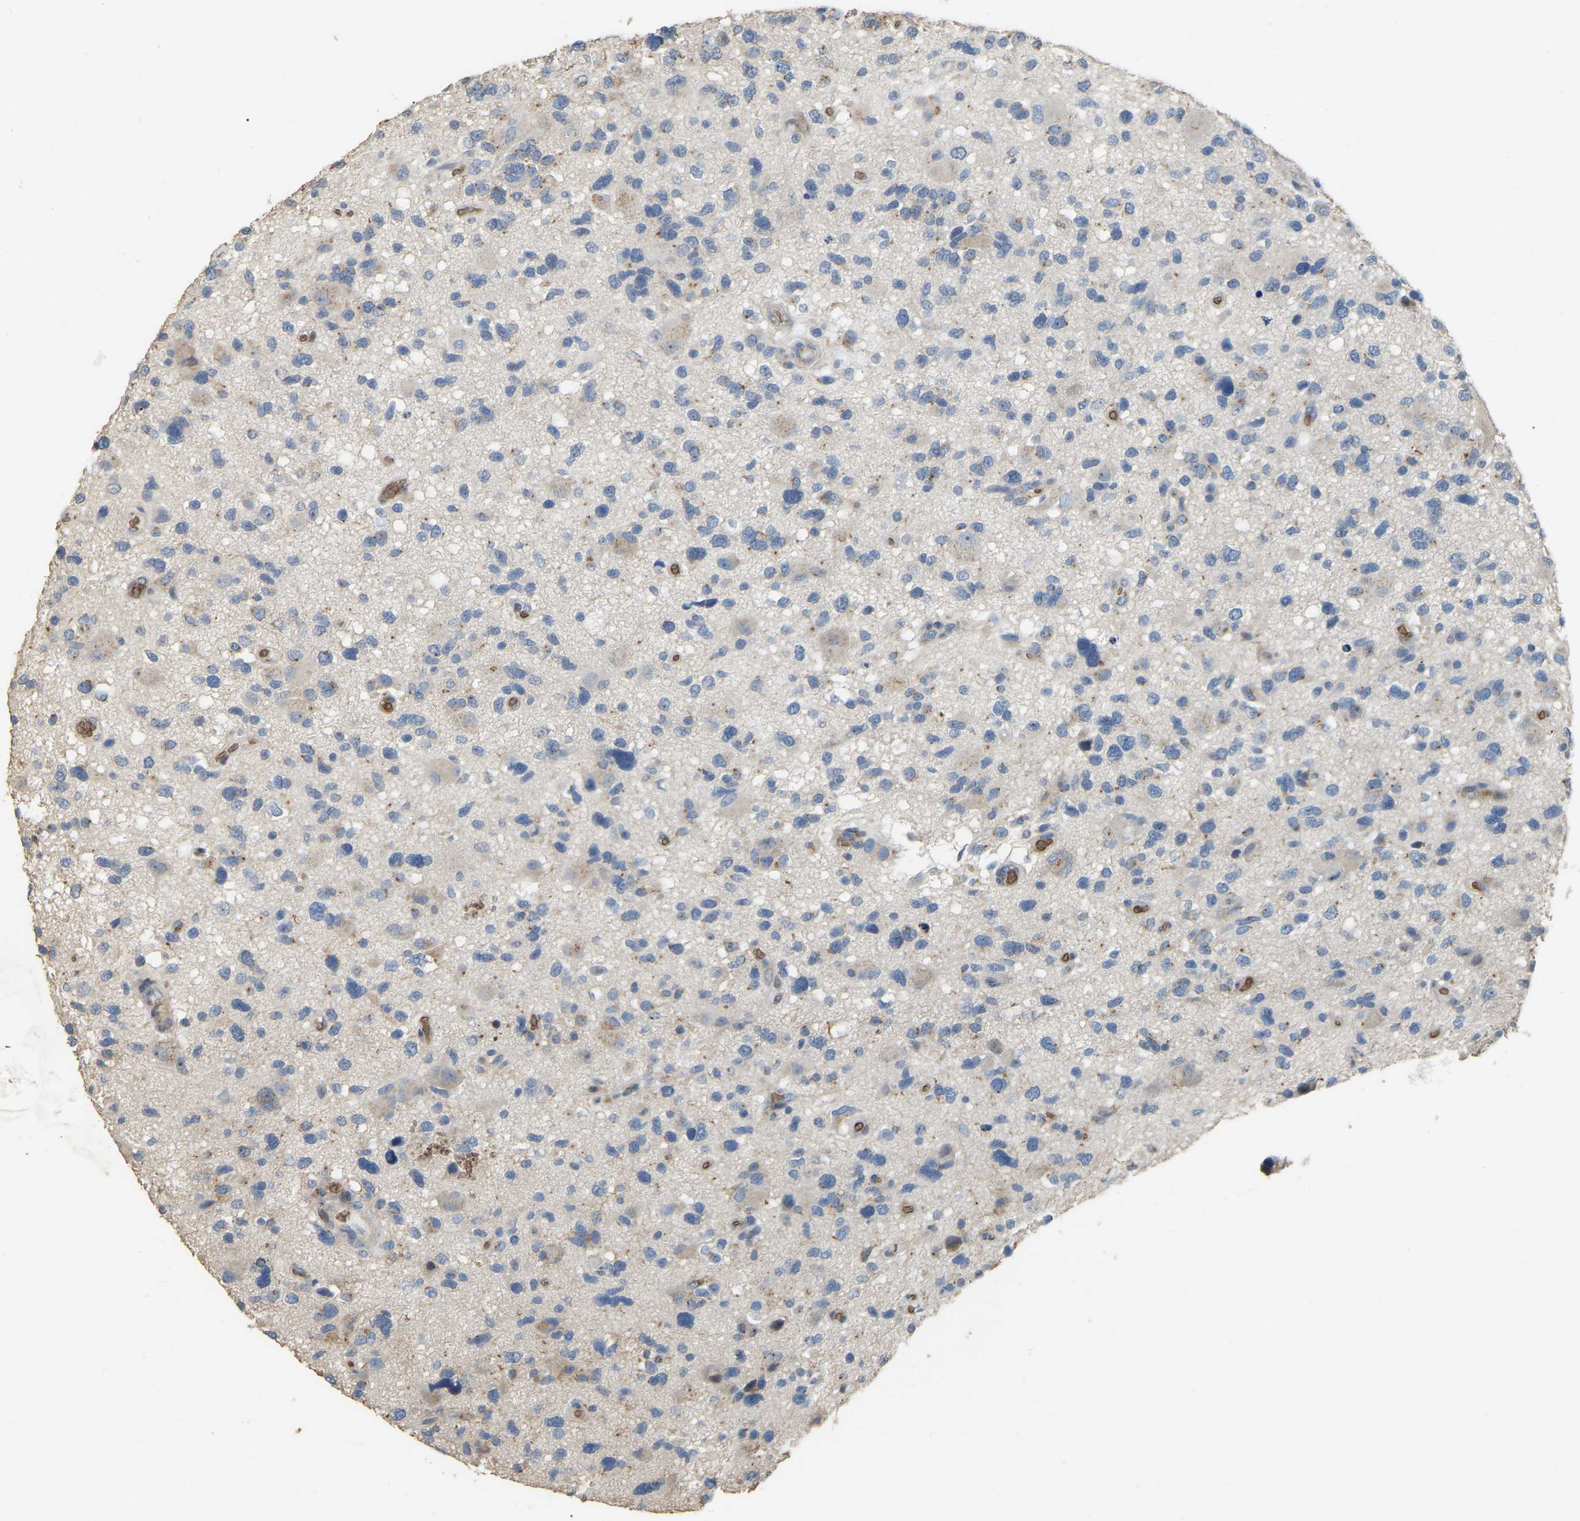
{"staining": {"intensity": "weak", "quantity": "<25%", "location": "cytoplasmic/membranous"}, "tissue": "glioma", "cell_type": "Tumor cells", "image_type": "cancer", "snomed": [{"axis": "morphology", "description": "Glioma, malignant, High grade"}, {"axis": "topography", "description": "Brain"}], "caption": "A high-resolution histopathology image shows IHC staining of glioma, which exhibits no significant expression in tumor cells. The staining was performed using DAB to visualize the protein expression in brown, while the nuclei were stained in blue with hematoxylin (Magnification: 20x).", "gene": "CFAP298", "patient": {"sex": "male", "age": 33}}